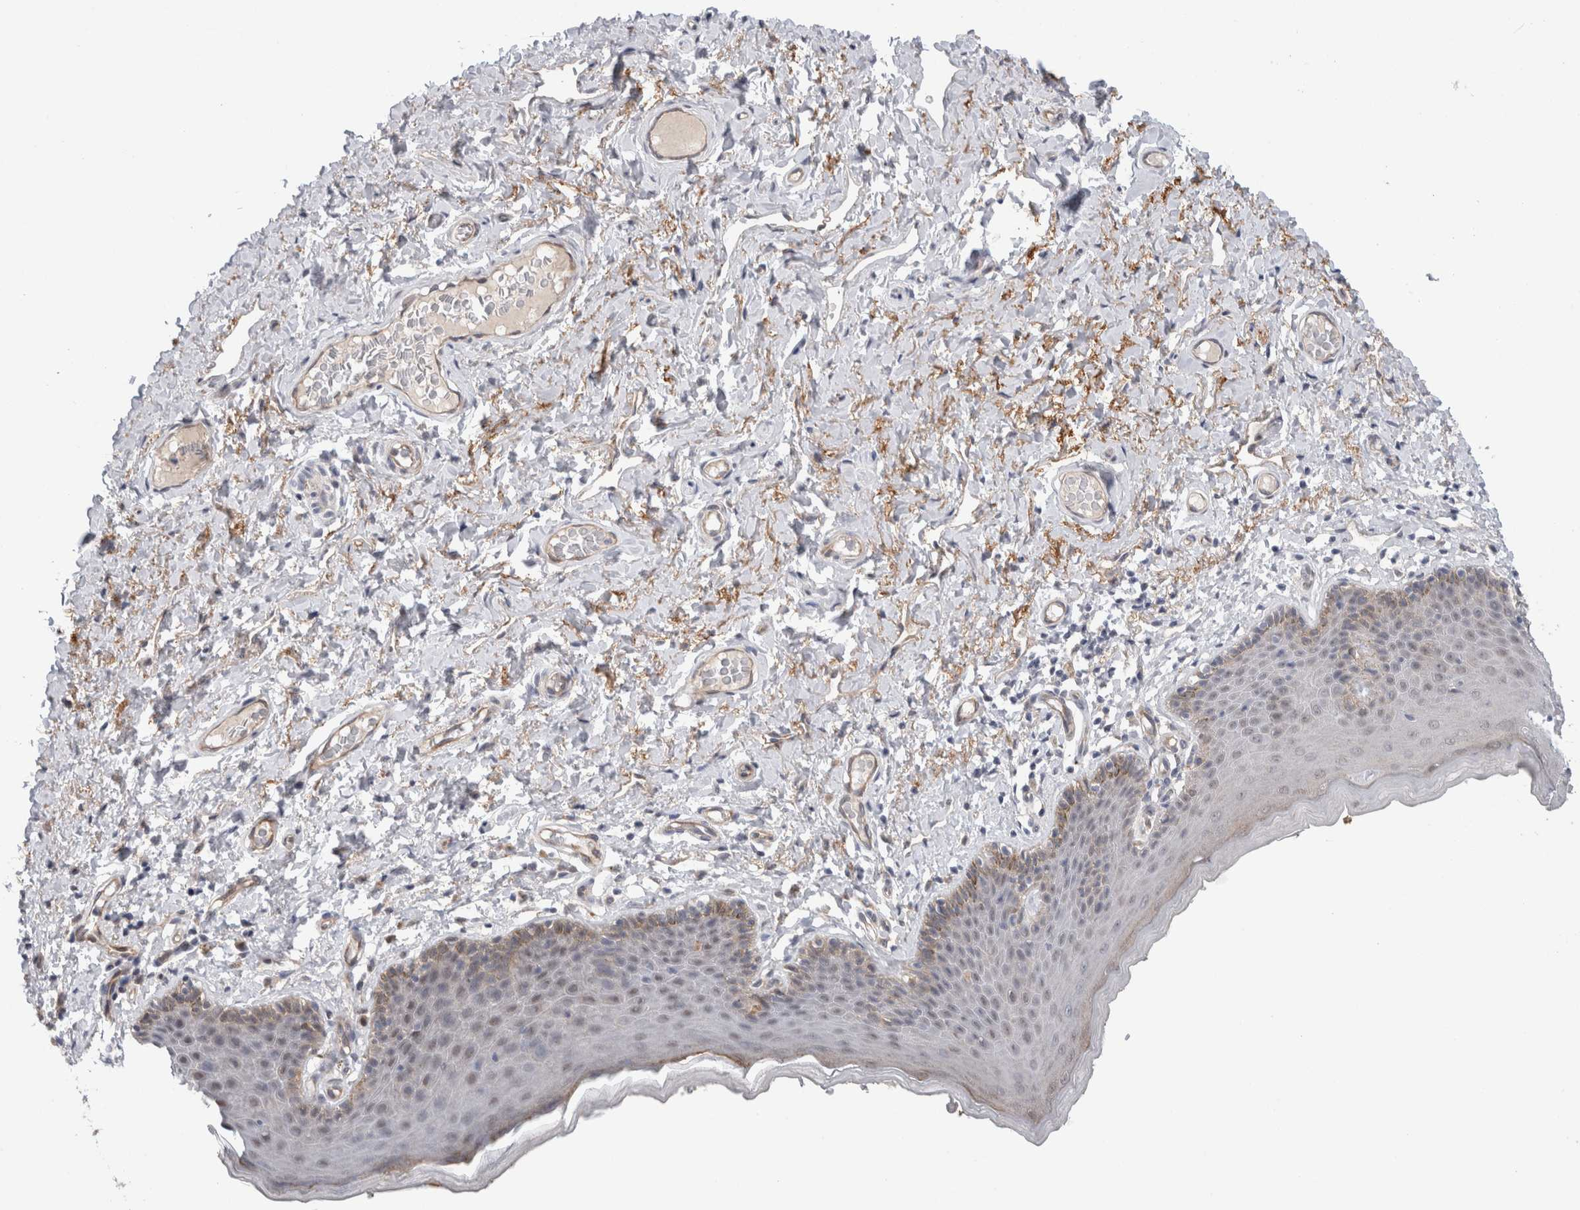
{"staining": {"intensity": "moderate", "quantity": "25%-75%", "location": "cytoplasmic/membranous,nuclear"}, "tissue": "skin", "cell_type": "Epidermal cells", "image_type": "normal", "snomed": [{"axis": "morphology", "description": "Normal tissue, NOS"}, {"axis": "topography", "description": "Vulva"}], "caption": "Immunohistochemistry (IHC) photomicrograph of normal skin: skin stained using immunohistochemistry (IHC) reveals medium levels of moderate protein expression localized specifically in the cytoplasmic/membranous,nuclear of epidermal cells, appearing as a cytoplasmic/membranous,nuclear brown color.", "gene": "TAFA5", "patient": {"sex": "female", "age": 66}}